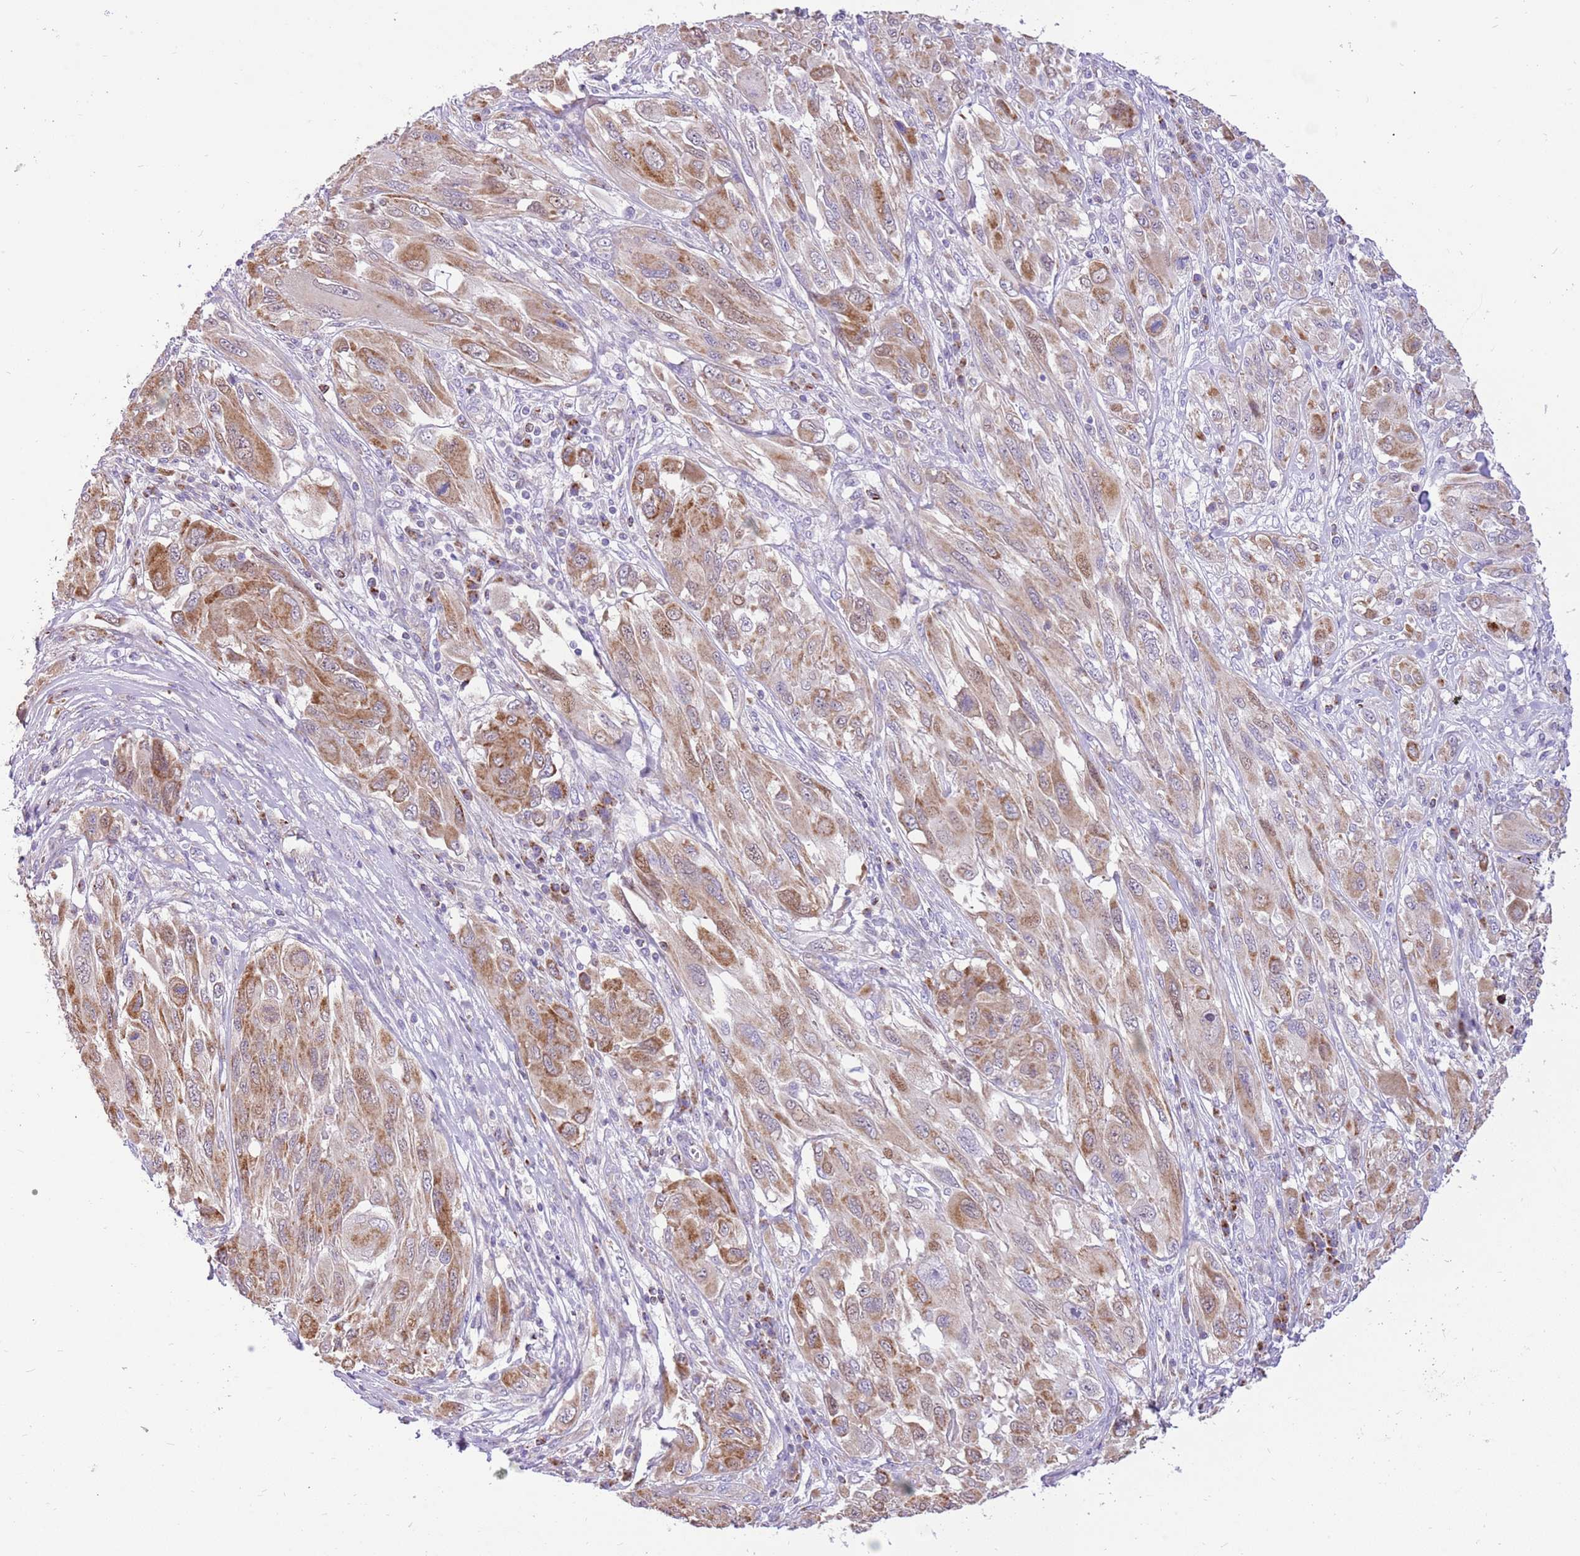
{"staining": {"intensity": "moderate", "quantity": "25%-75%", "location": "cytoplasmic/membranous"}, "tissue": "melanoma", "cell_type": "Tumor cells", "image_type": "cancer", "snomed": [{"axis": "morphology", "description": "Malignant melanoma, NOS"}, {"axis": "topography", "description": "Skin"}], "caption": "Approximately 25%-75% of tumor cells in malignant melanoma demonstrate moderate cytoplasmic/membranous protein positivity as visualized by brown immunohistochemical staining.", "gene": "COX17", "patient": {"sex": "female", "age": 91}}